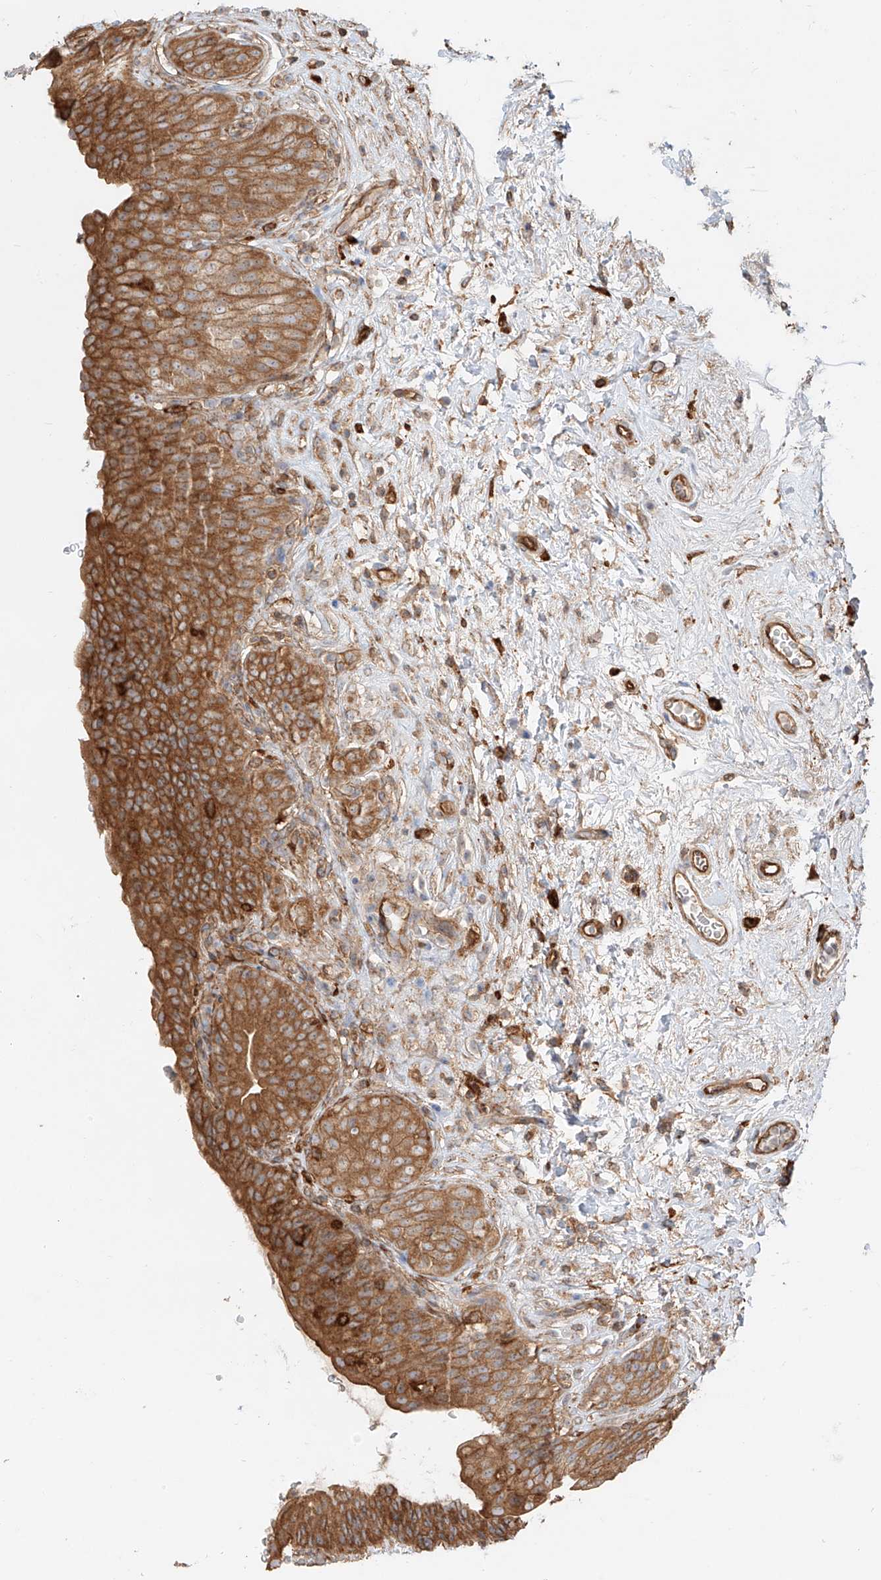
{"staining": {"intensity": "strong", "quantity": ">75%", "location": "cytoplasmic/membranous"}, "tissue": "urinary bladder", "cell_type": "Urothelial cells", "image_type": "normal", "snomed": [{"axis": "morphology", "description": "Normal tissue, NOS"}, {"axis": "topography", "description": "Urinary bladder"}], "caption": "IHC photomicrograph of benign urinary bladder stained for a protein (brown), which displays high levels of strong cytoplasmic/membranous positivity in approximately >75% of urothelial cells.", "gene": "SNX9", "patient": {"sex": "male", "age": 83}}